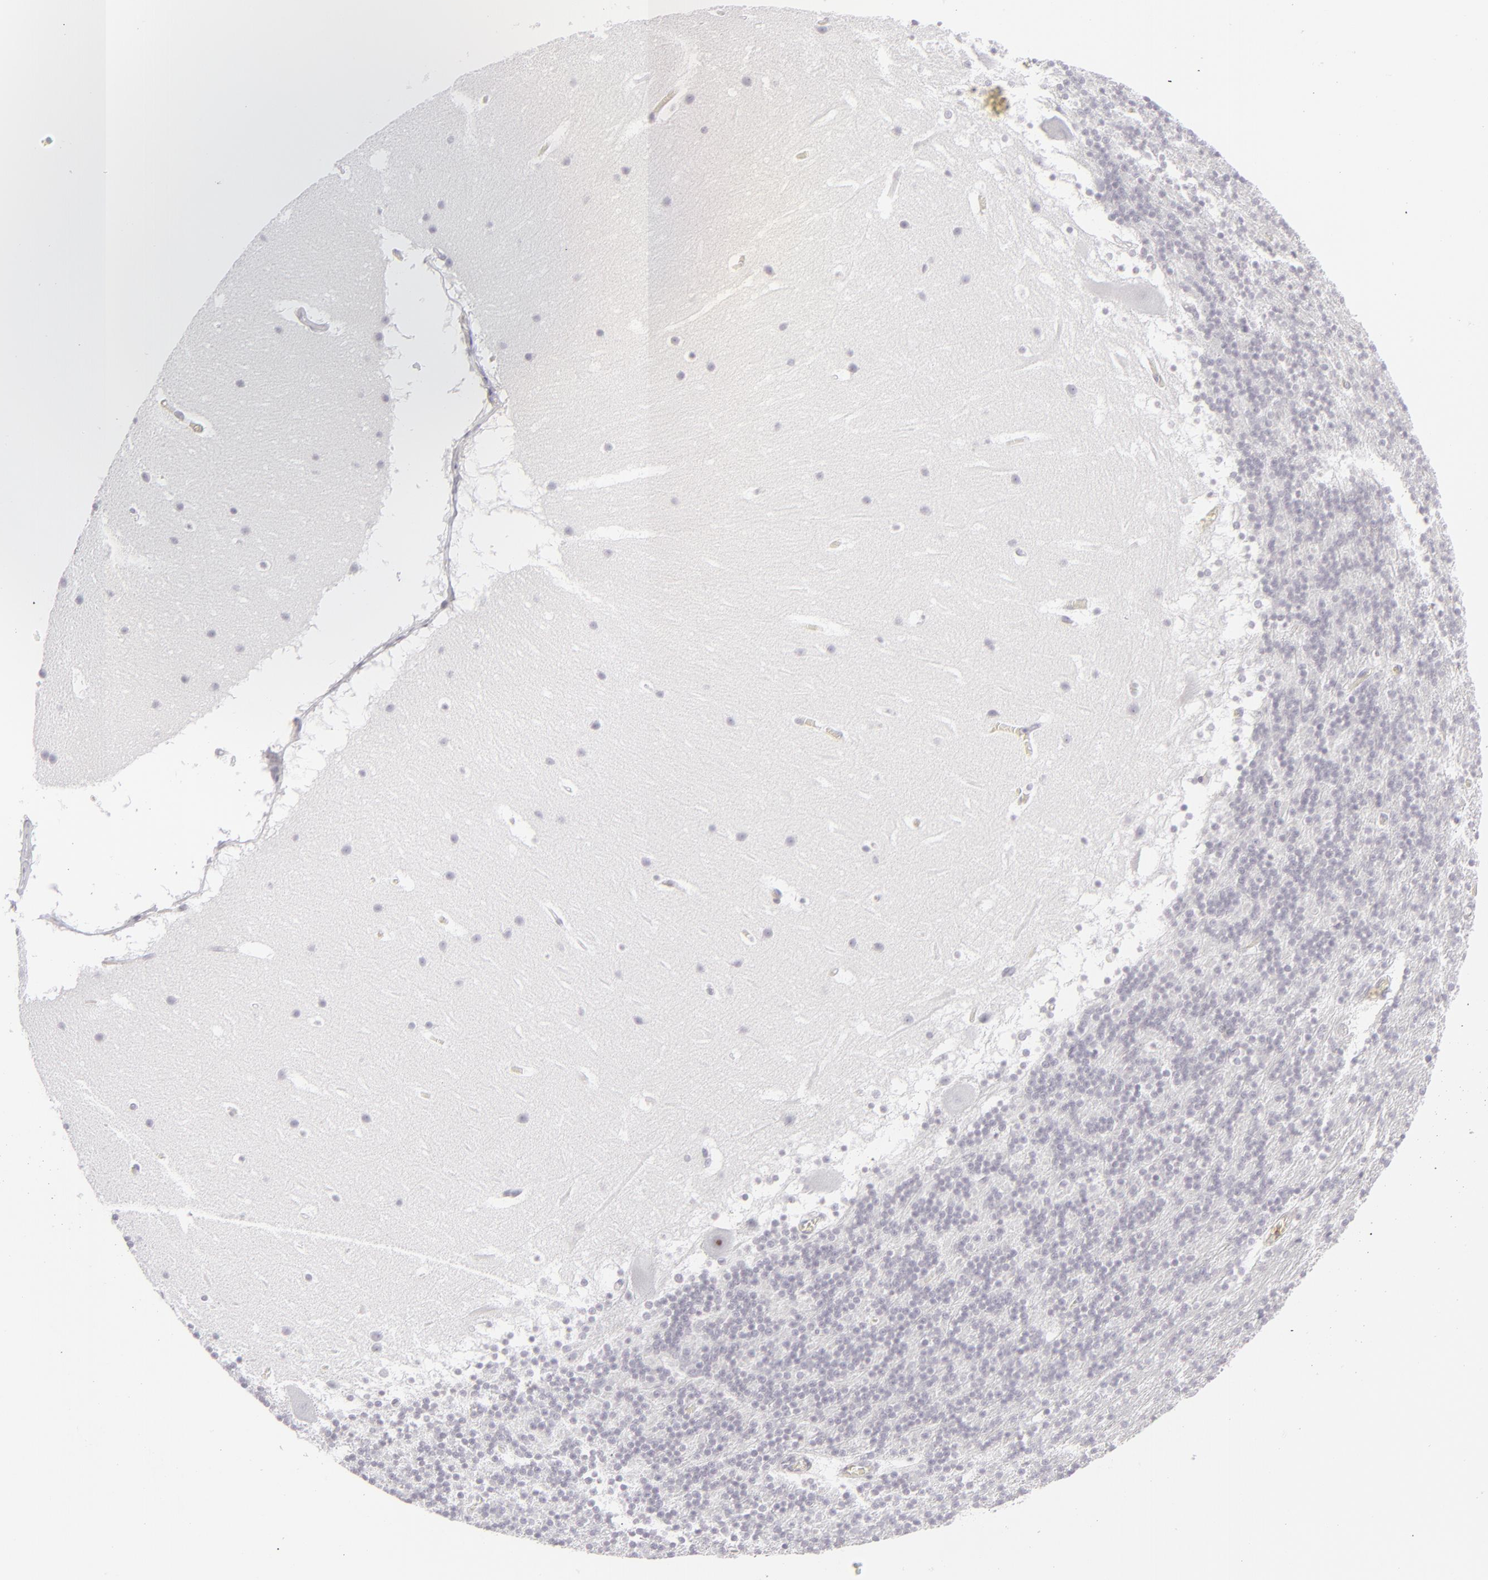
{"staining": {"intensity": "negative", "quantity": "none", "location": "none"}, "tissue": "cerebellum", "cell_type": "Cells in granular layer", "image_type": "normal", "snomed": [{"axis": "morphology", "description": "Normal tissue, NOS"}, {"axis": "topography", "description": "Cerebellum"}], "caption": "The immunohistochemistry micrograph has no significant positivity in cells in granular layer of cerebellum. The staining was performed using DAB to visualize the protein expression in brown, while the nuclei were stained in blue with hematoxylin (Magnification: 20x).", "gene": "CD7", "patient": {"sex": "male", "age": 45}}